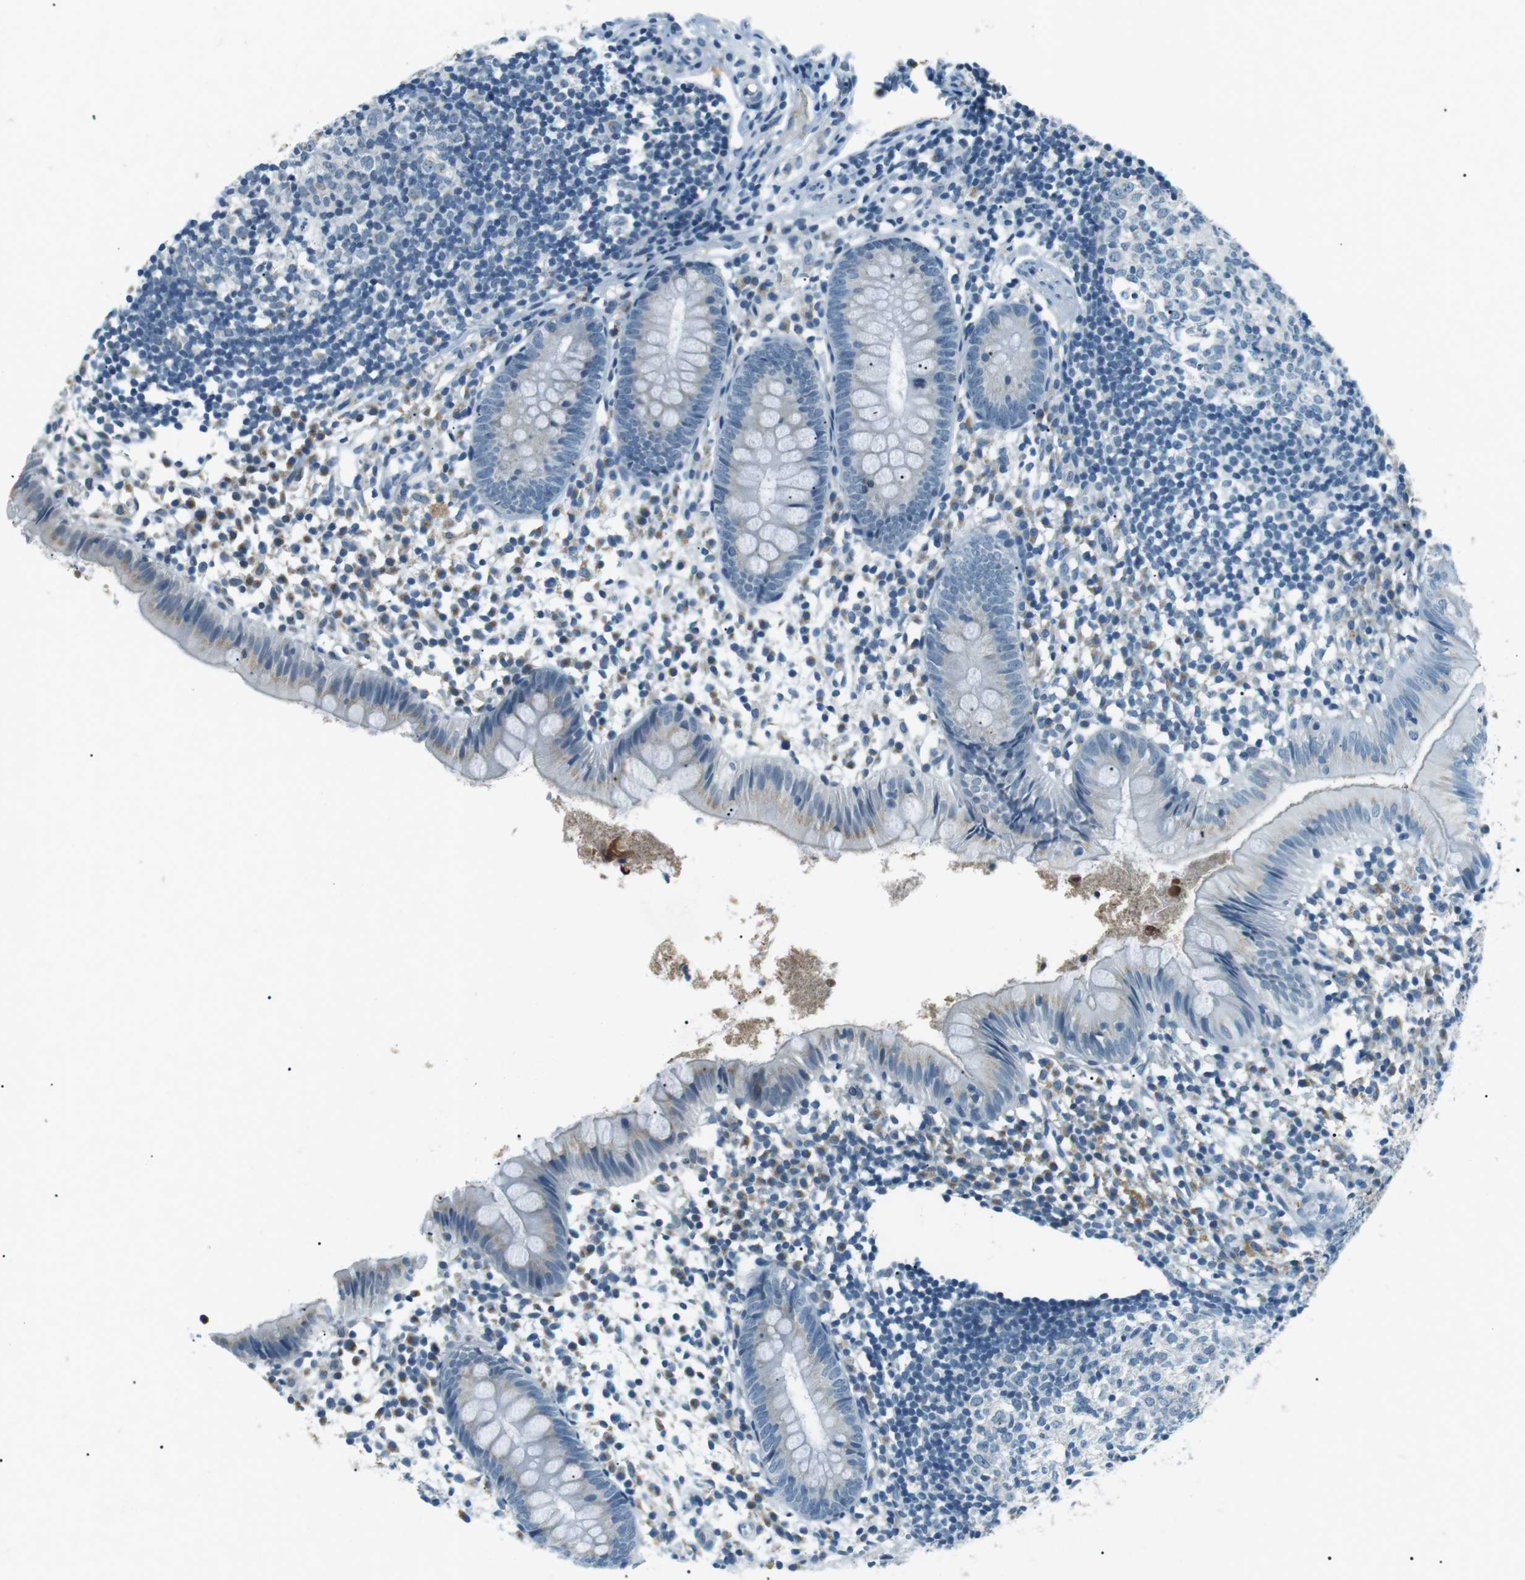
{"staining": {"intensity": "negative", "quantity": "none", "location": "none"}, "tissue": "appendix", "cell_type": "Glandular cells", "image_type": "normal", "snomed": [{"axis": "morphology", "description": "Normal tissue, NOS"}, {"axis": "topography", "description": "Appendix"}], "caption": "Glandular cells are negative for protein expression in benign human appendix. (DAB immunohistochemistry visualized using brightfield microscopy, high magnification).", "gene": "ENSG00000289724", "patient": {"sex": "female", "age": 20}}